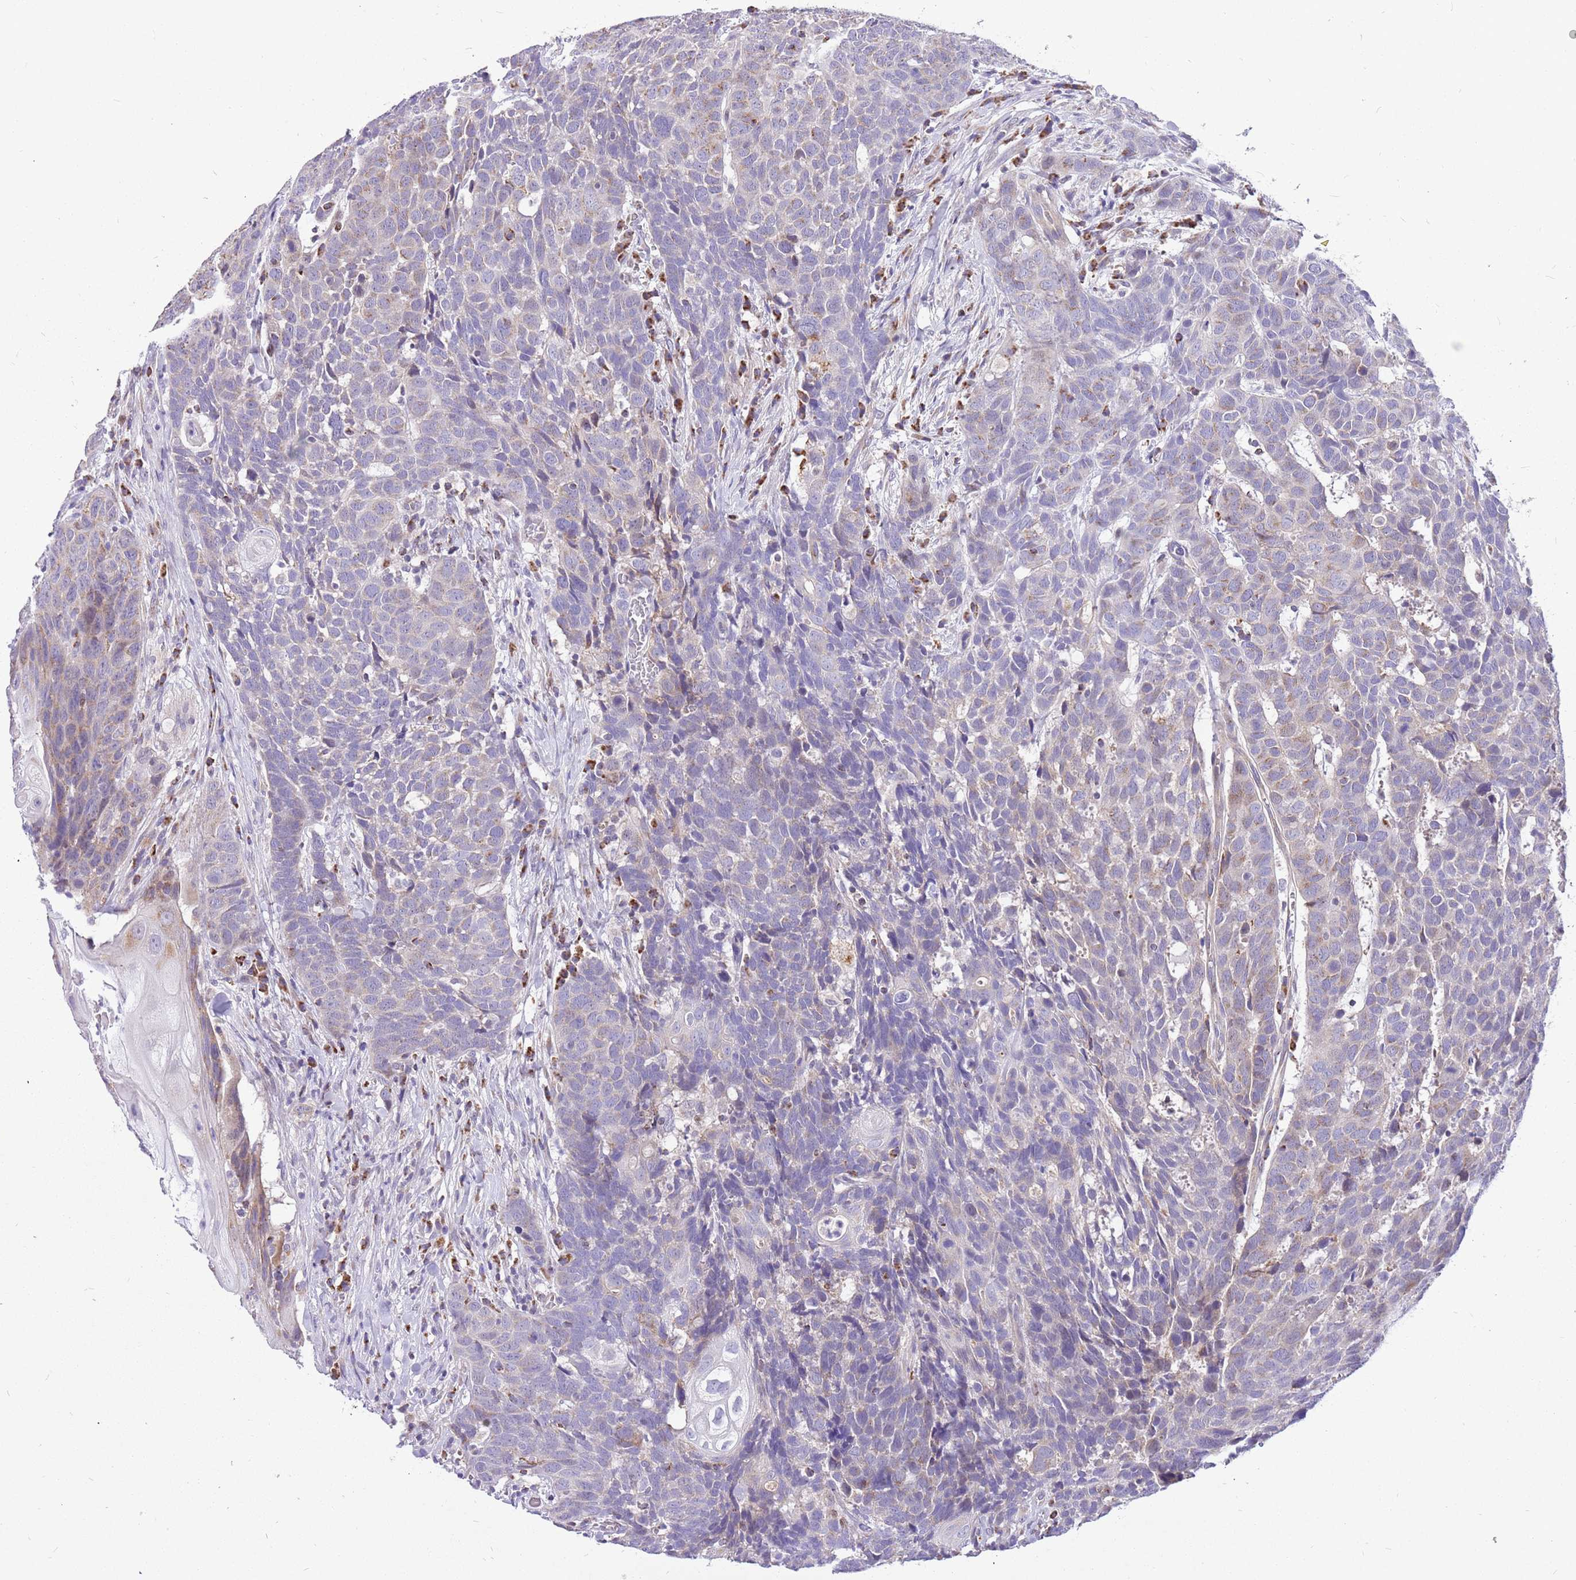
{"staining": {"intensity": "weak", "quantity": "<25%", "location": "cytoplasmic/membranous"}, "tissue": "head and neck cancer", "cell_type": "Tumor cells", "image_type": "cancer", "snomed": [{"axis": "morphology", "description": "Squamous cell carcinoma, NOS"}, {"axis": "topography", "description": "Head-Neck"}], "caption": "Head and neck squamous cell carcinoma stained for a protein using immunohistochemistry demonstrates no positivity tumor cells.", "gene": "COX17", "patient": {"sex": "male", "age": 66}}